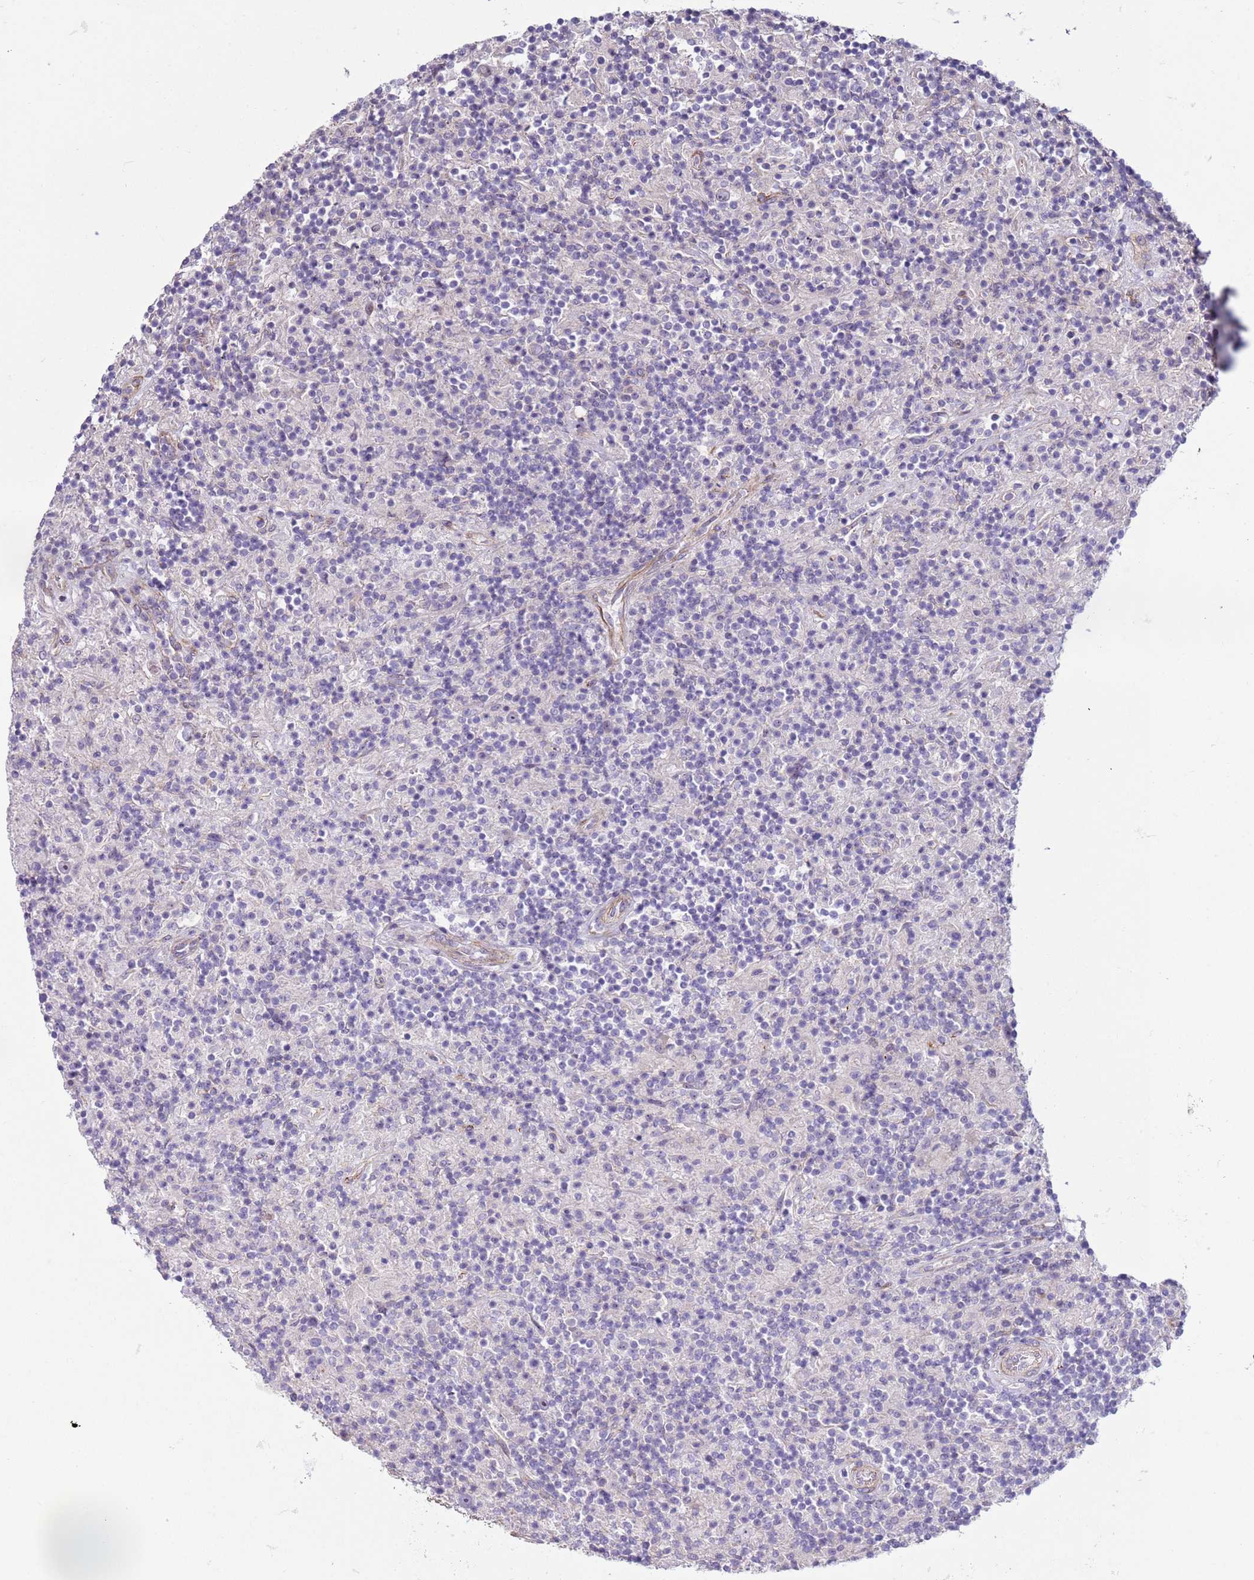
{"staining": {"intensity": "negative", "quantity": "none", "location": "none"}, "tissue": "lymphoma", "cell_type": "Tumor cells", "image_type": "cancer", "snomed": [{"axis": "morphology", "description": "Hodgkin's disease, NOS"}, {"axis": "topography", "description": "Lymph node"}], "caption": "Immunohistochemistry of Hodgkin's disease displays no positivity in tumor cells. (DAB immunohistochemistry (IHC) visualized using brightfield microscopy, high magnification).", "gene": "HEATR1", "patient": {"sex": "male", "age": 70}}